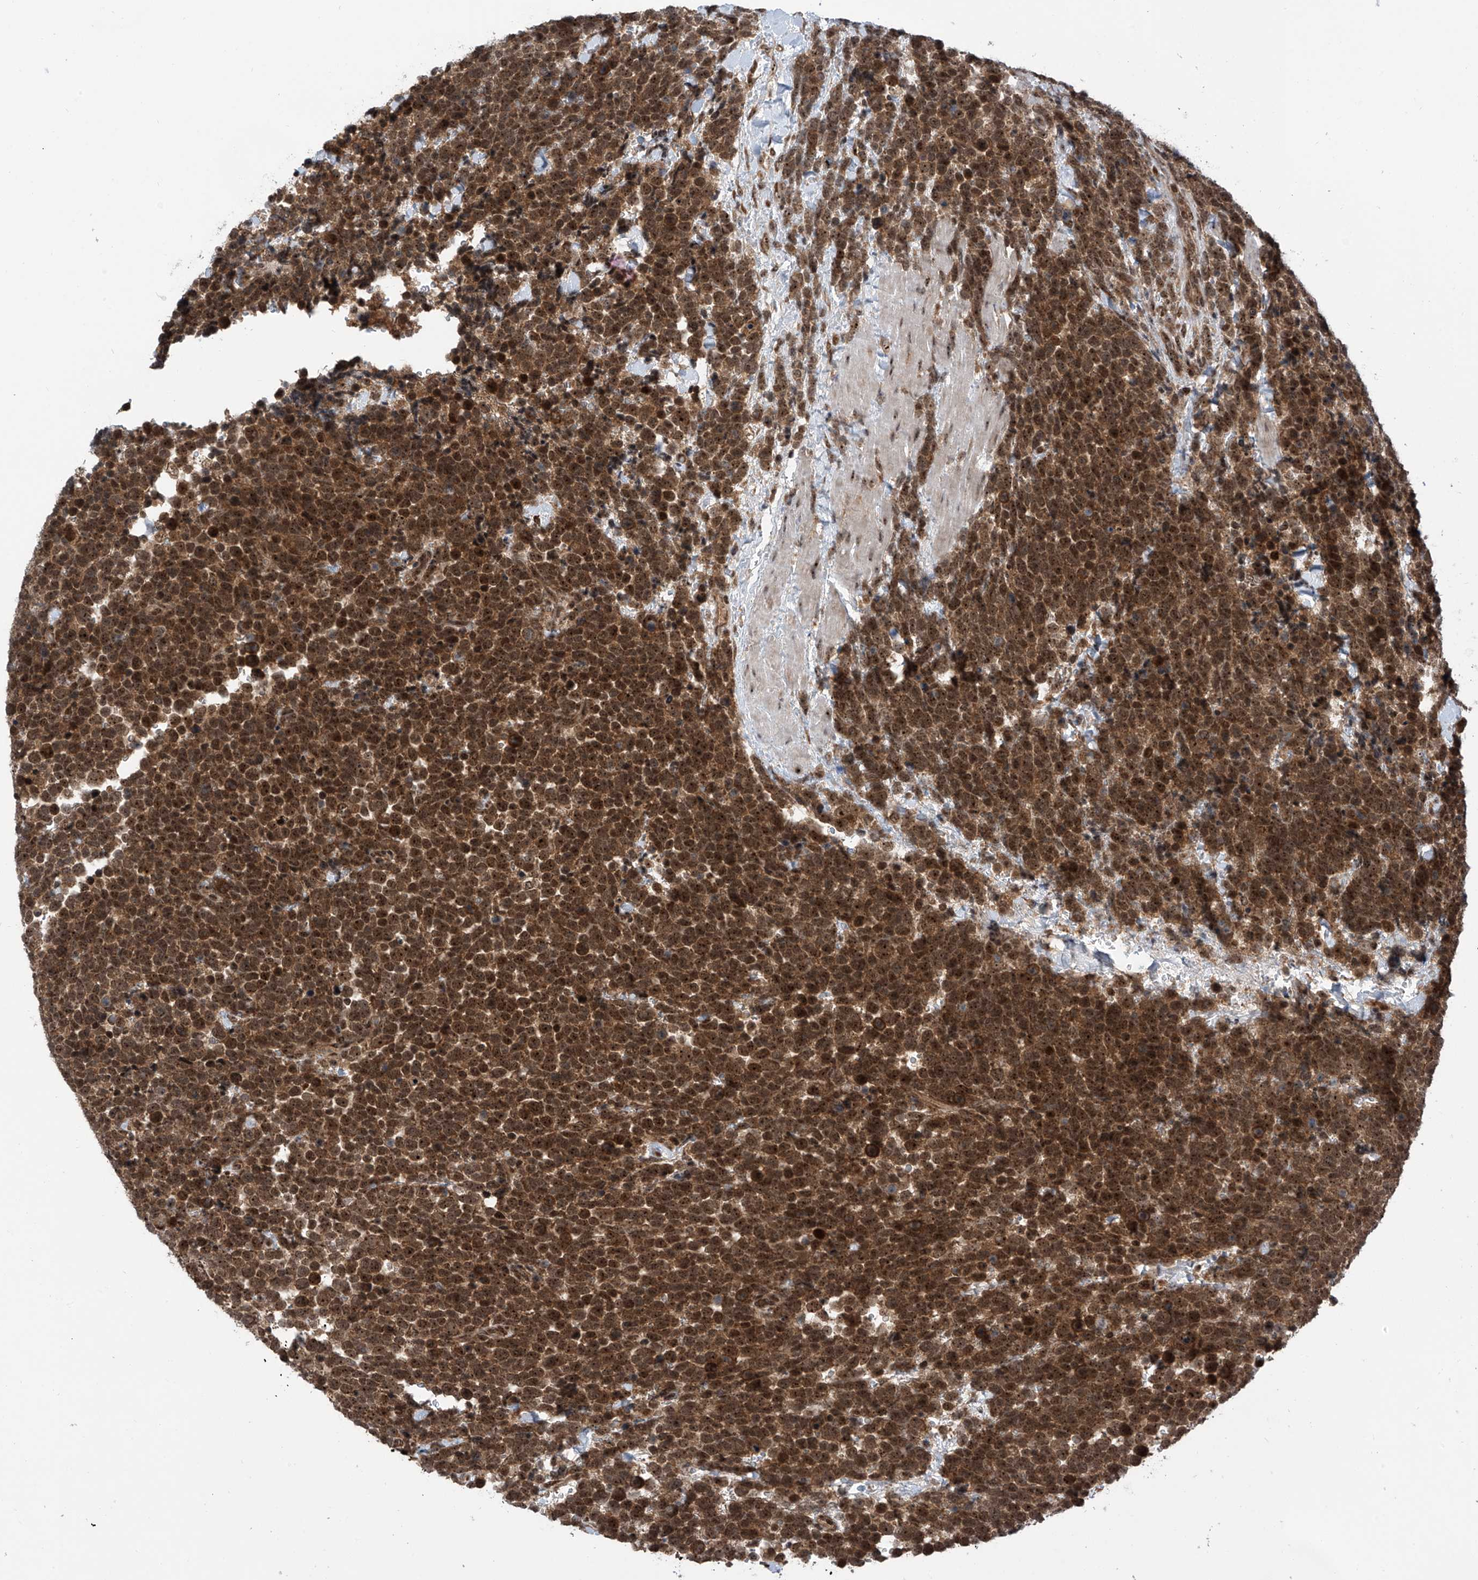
{"staining": {"intensity": "moderate", "quantity": ">75%", "location": "cytoplasmic/membranous,nuclear"}, "tissue": "urothelial cancer", "cell_type": "Tumor cells", "image_type": "cancer", "snomed": [{"axis": "morphology", "description": "Urothelial carcinoma, High grade"}, {"axis": "topography", "description": "Urinary bladder"}], "caption": "An image of urothelial carcinoma (high-grade) stained for a protein shows moderate cytoplasmic/membranous and nuclear brown staining in tumor cells.", "gene": "C1orf131", "patient": {"sex": "female", "age": 82}}